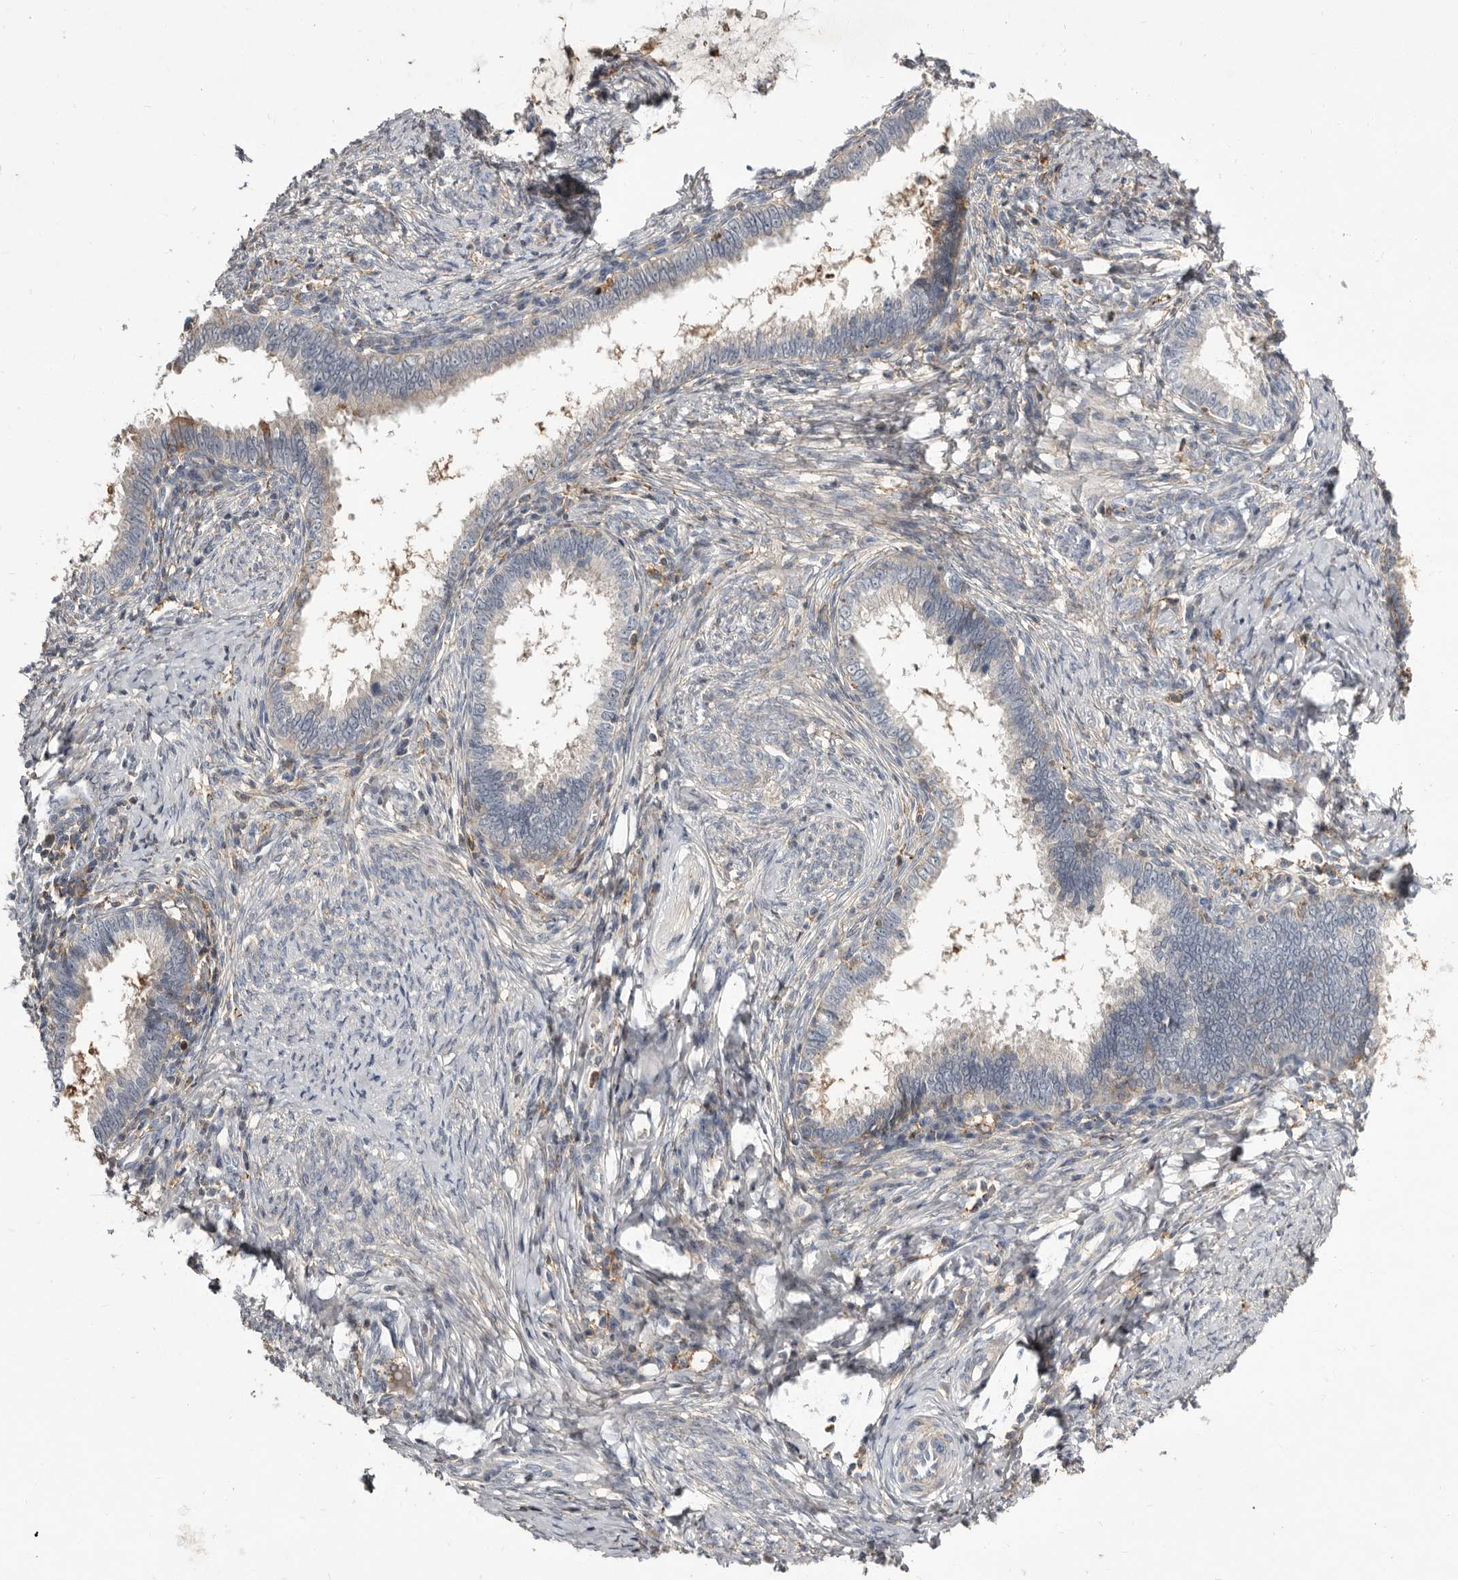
{"staining": {"intensity": "weak", "quantity": "<25%", "location": "cytoplasmic/membranous"}, "tissue": "cervical cancer", "cell_type": "Tumor cells", "image_type": "cancer", "snomed": [{"axis": "morphology", "description": "Adenocarcinoma, NOS"}, {"axis": "topography", "description": "Cervix"}], "caption": "This is an immunohistochemistry micrograph of human adenocarcinoma (cervical). There is no expression in tumor cells.", "gene": "KIF26B", "patient": {"sex": "female", "age": 36}}